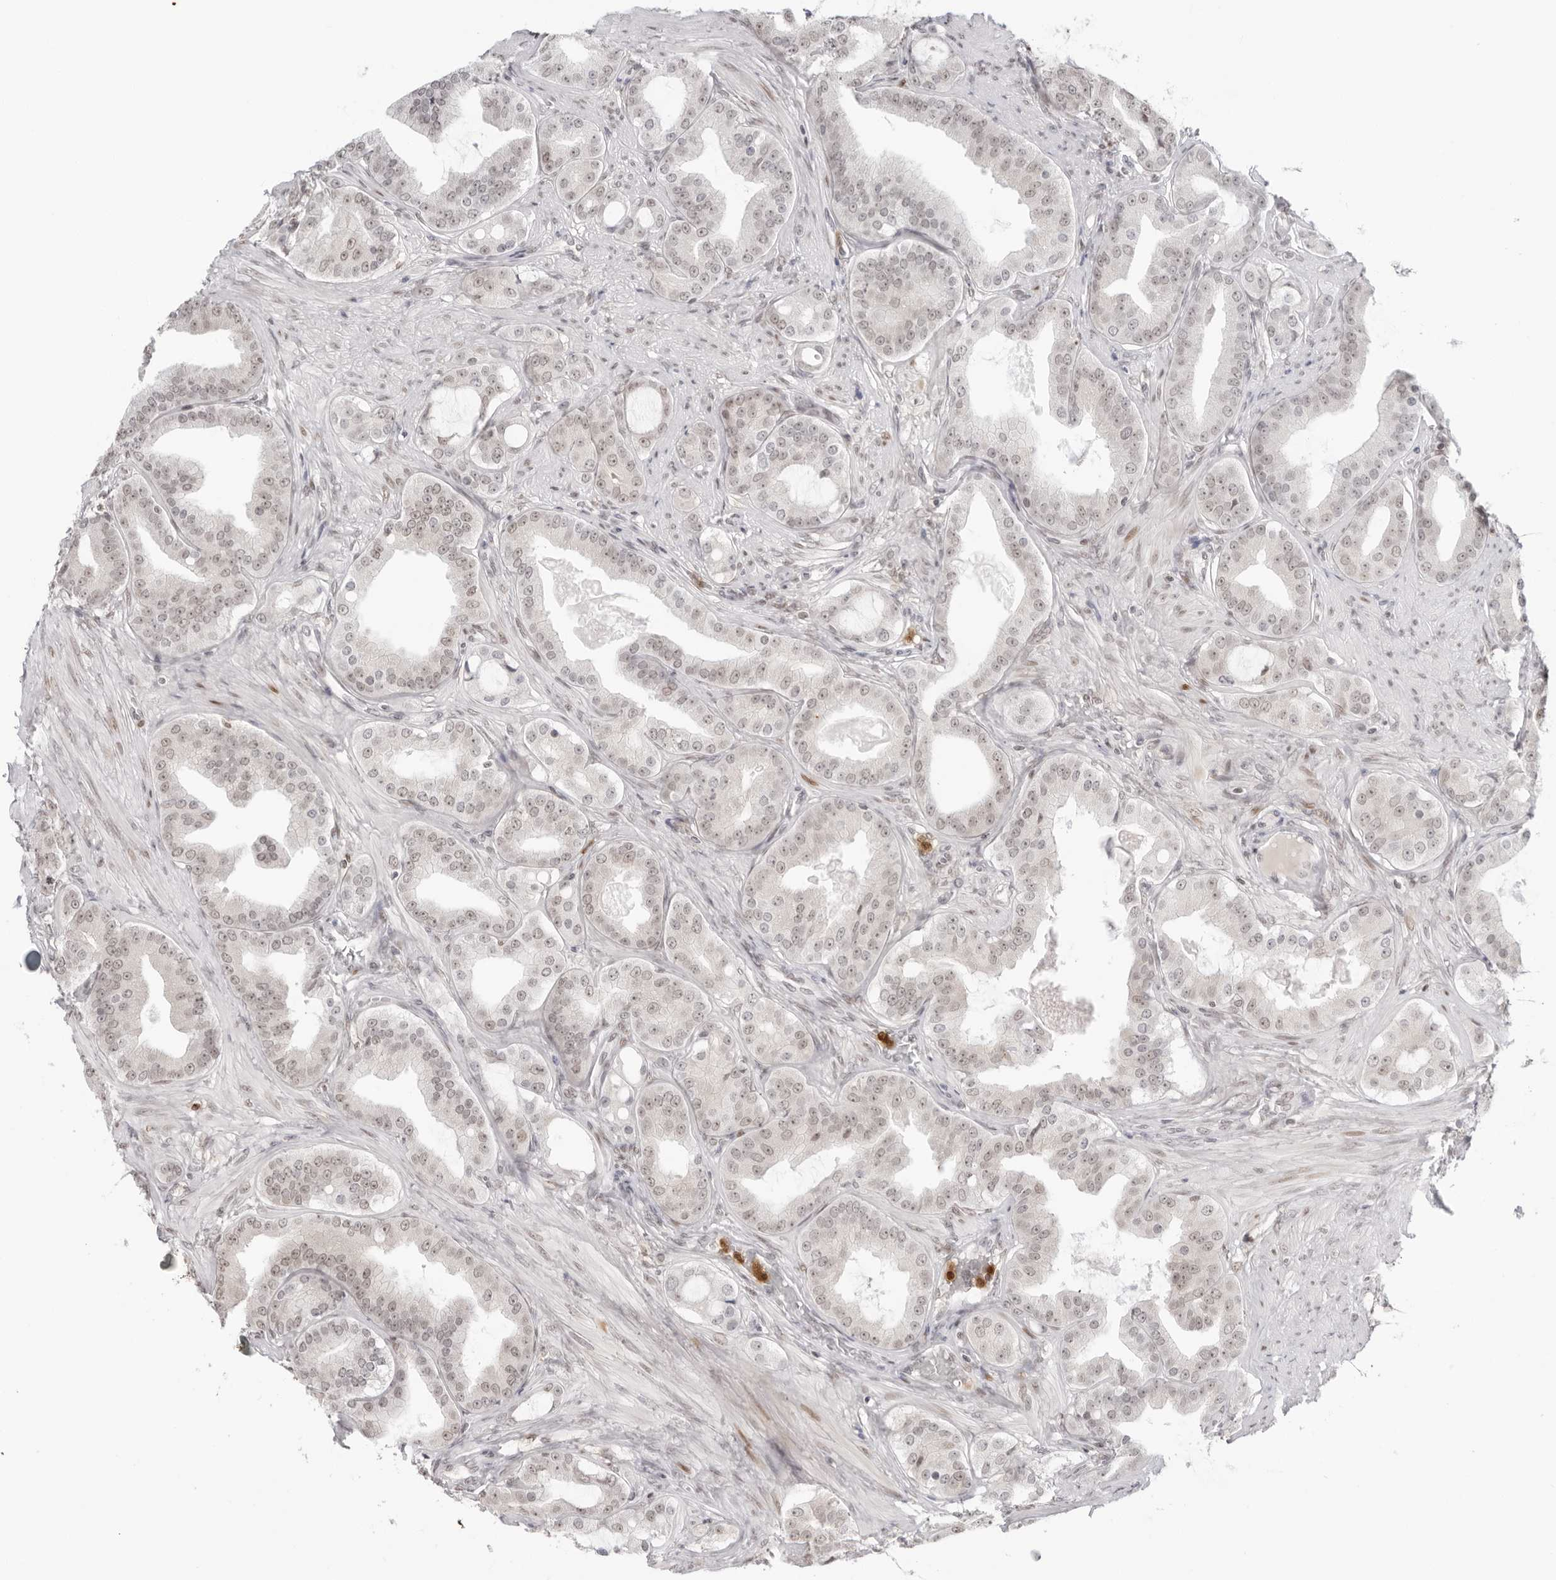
{"staining": {"intensity": "weak", "quantity": "25%-75%", "location": "nuclear"}, "tissue": "prostate cancer", "cell_type": "Tumor cells", "image_type": "cancer", "snomed": [{"axis": "morphology", "description": "Adenocarcinoma, High grade"}, {"axis": "topography", "description": "Prostate"}], "caption": "Brown immunohistochemical staining in adenocarcinoma (high-grade) (prostate) shows weak nuclear positivity in about 25%-75% of tumor cells.", "gene": "RNF146", "patient": {"sex": "male", "age": 60}}